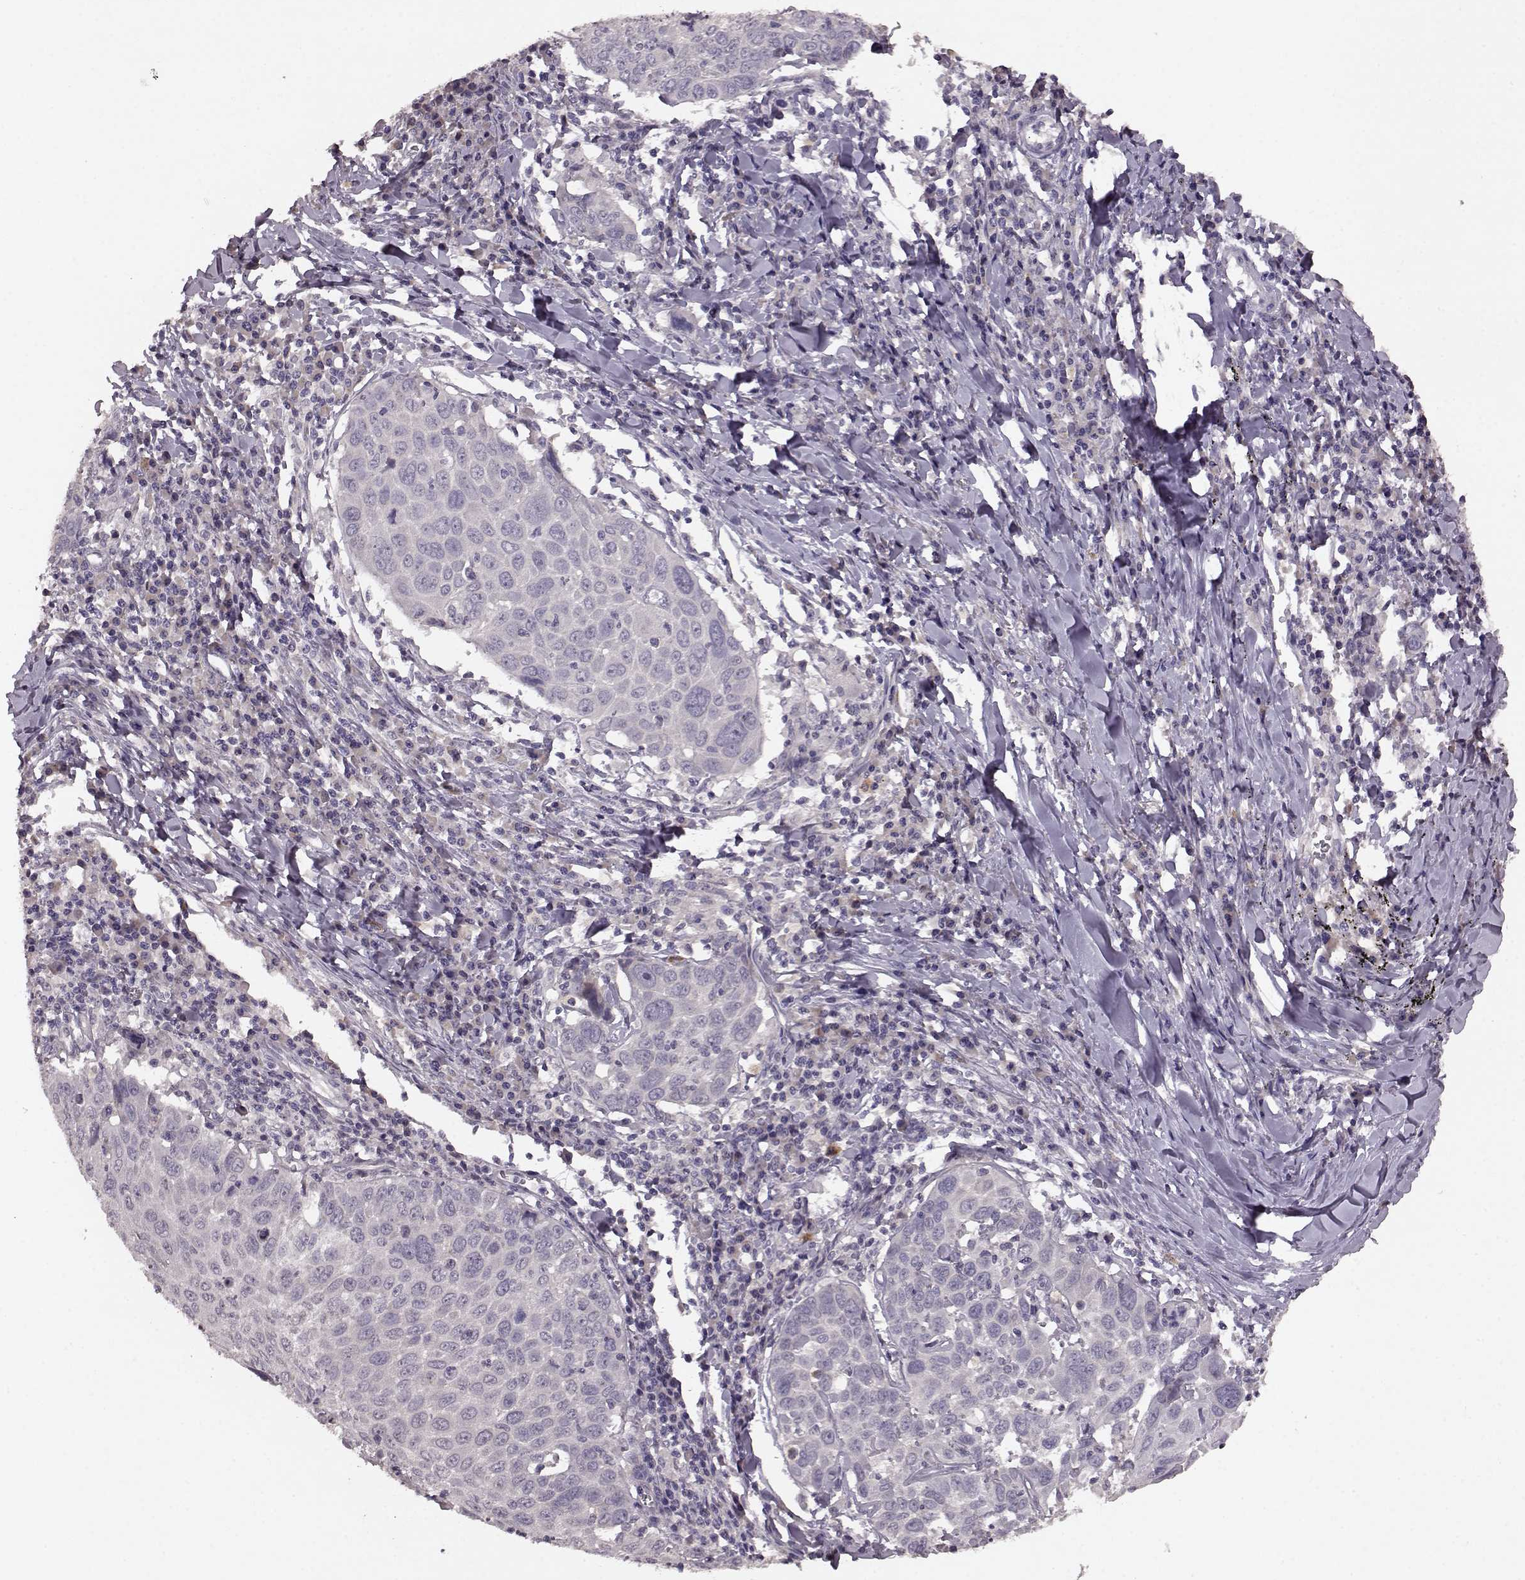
{"staining": {"intensity": "negative", "quantity": "none", "location": "none"}, "tissue": "lung cancer", "cell_type": "Tumor cells", "image_type": "cancer", "snomed": [{"axis": "morphology", "description": "Squamous cell carcinoma, NOS"}, {"axis": "topography", "description": "Lung"}], "caption": "Immunohistochemical staining of lung cancer (squamous cell carcinoma) reveals no significant expression in tumor cells.", "gene": "SLC52A3", "patient": {"sex": "male", "age": 57}}